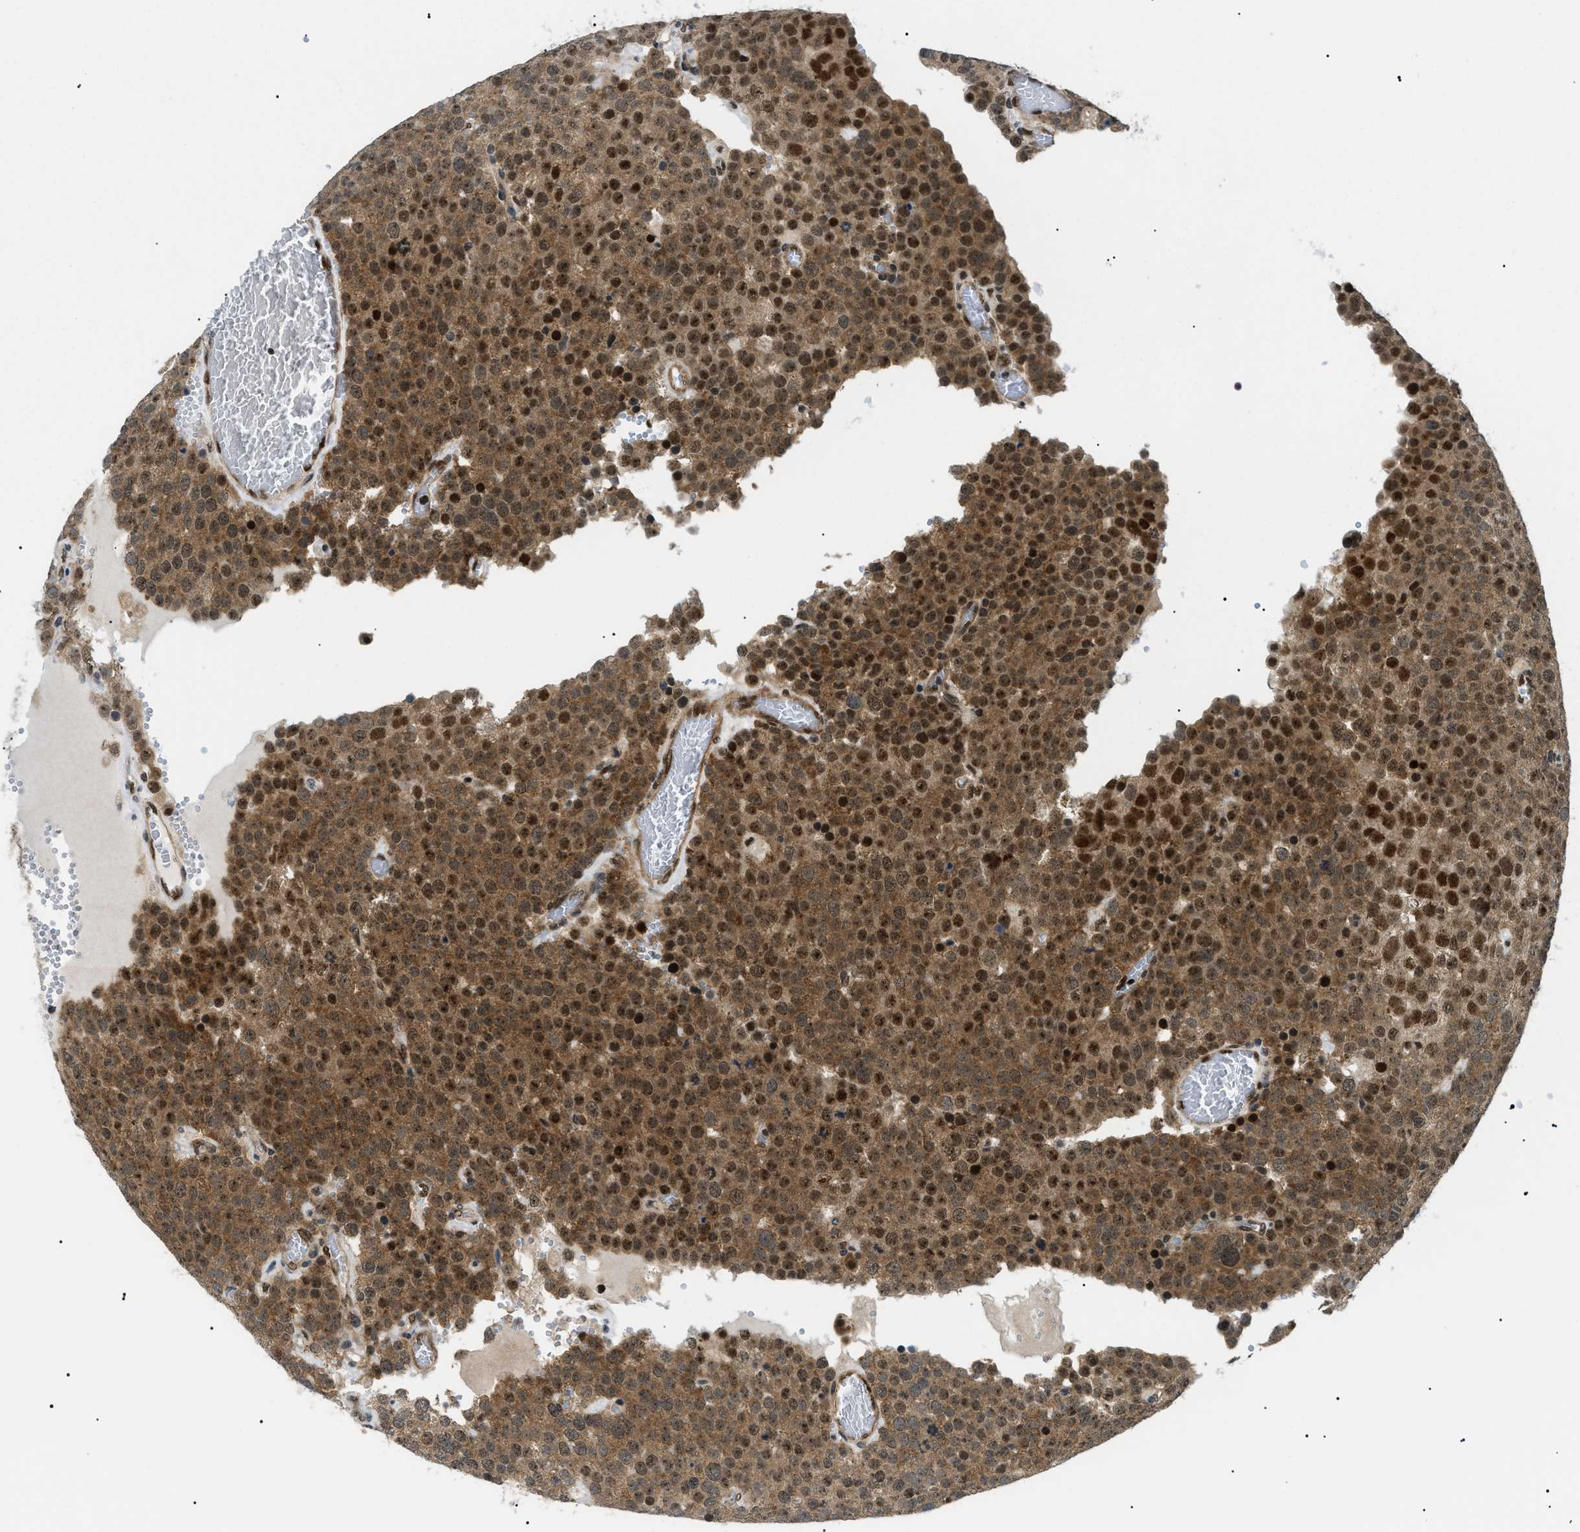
{"staining": {"intensity": "strong", "quantity": ">75%", "location": "cytoplasmic/membranous,nuclear"}, "tissue": "testis cancer", "cell_type": "Tumor cells", "image_type": "cancer", "snomed": [{"axis": "morphology", "description": "Normal tissue, NOS"}, {"axis": "morphology", "description": "Seminoma, NOS"}, {"axis": "topography", "description": "Testis"}], "caption": "Protein expression analysis of human seminoma (testis) reveals strong cytoplasmic/membranous and nuclear staining in about >75% of tumor cells.", "gene": "CWC25", "patient": {"sex": "male", "age": 71}}